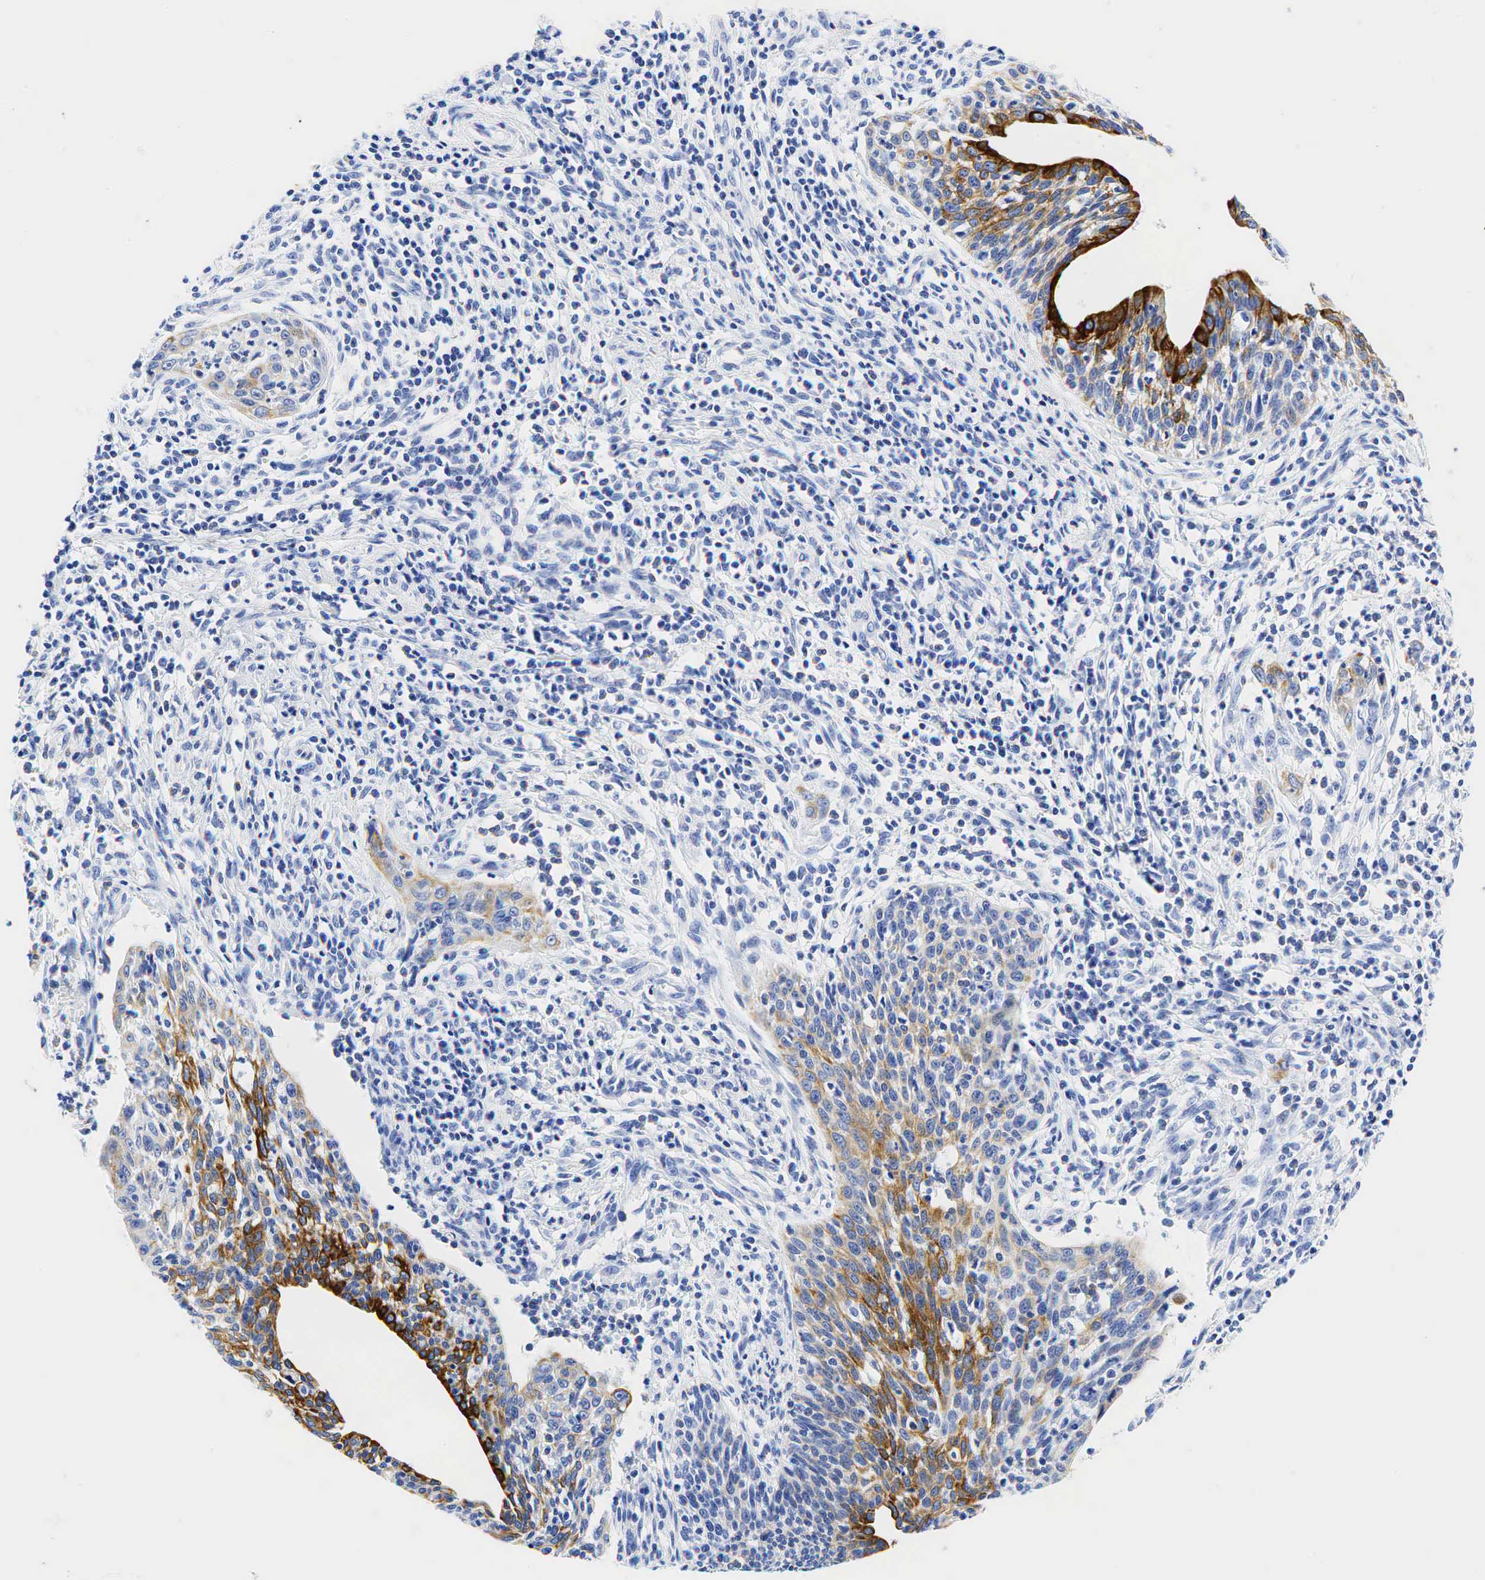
{"staining": {"intensity": "moderate", "quantity": "25%-75%", "location": "cytoplasmic/membranous"}, "tissue": "cervical cancer", "cell_type": "Tumor cells", "image_type": "cancer", "snomed": [{"axis": "morphology", "description": "Squamous cell carcinoma, NOS"}, {"axis": "topography", "description": "Cervix"}], "caption": "The histopathology image displays staining of squamous cell carcinoma (cervical), revealing moderate cytoplasmic/membranous protein expression (brown color) within tumor cells.", "gene": "KRT18", "patient": {"sex": "female", "age": 41}}